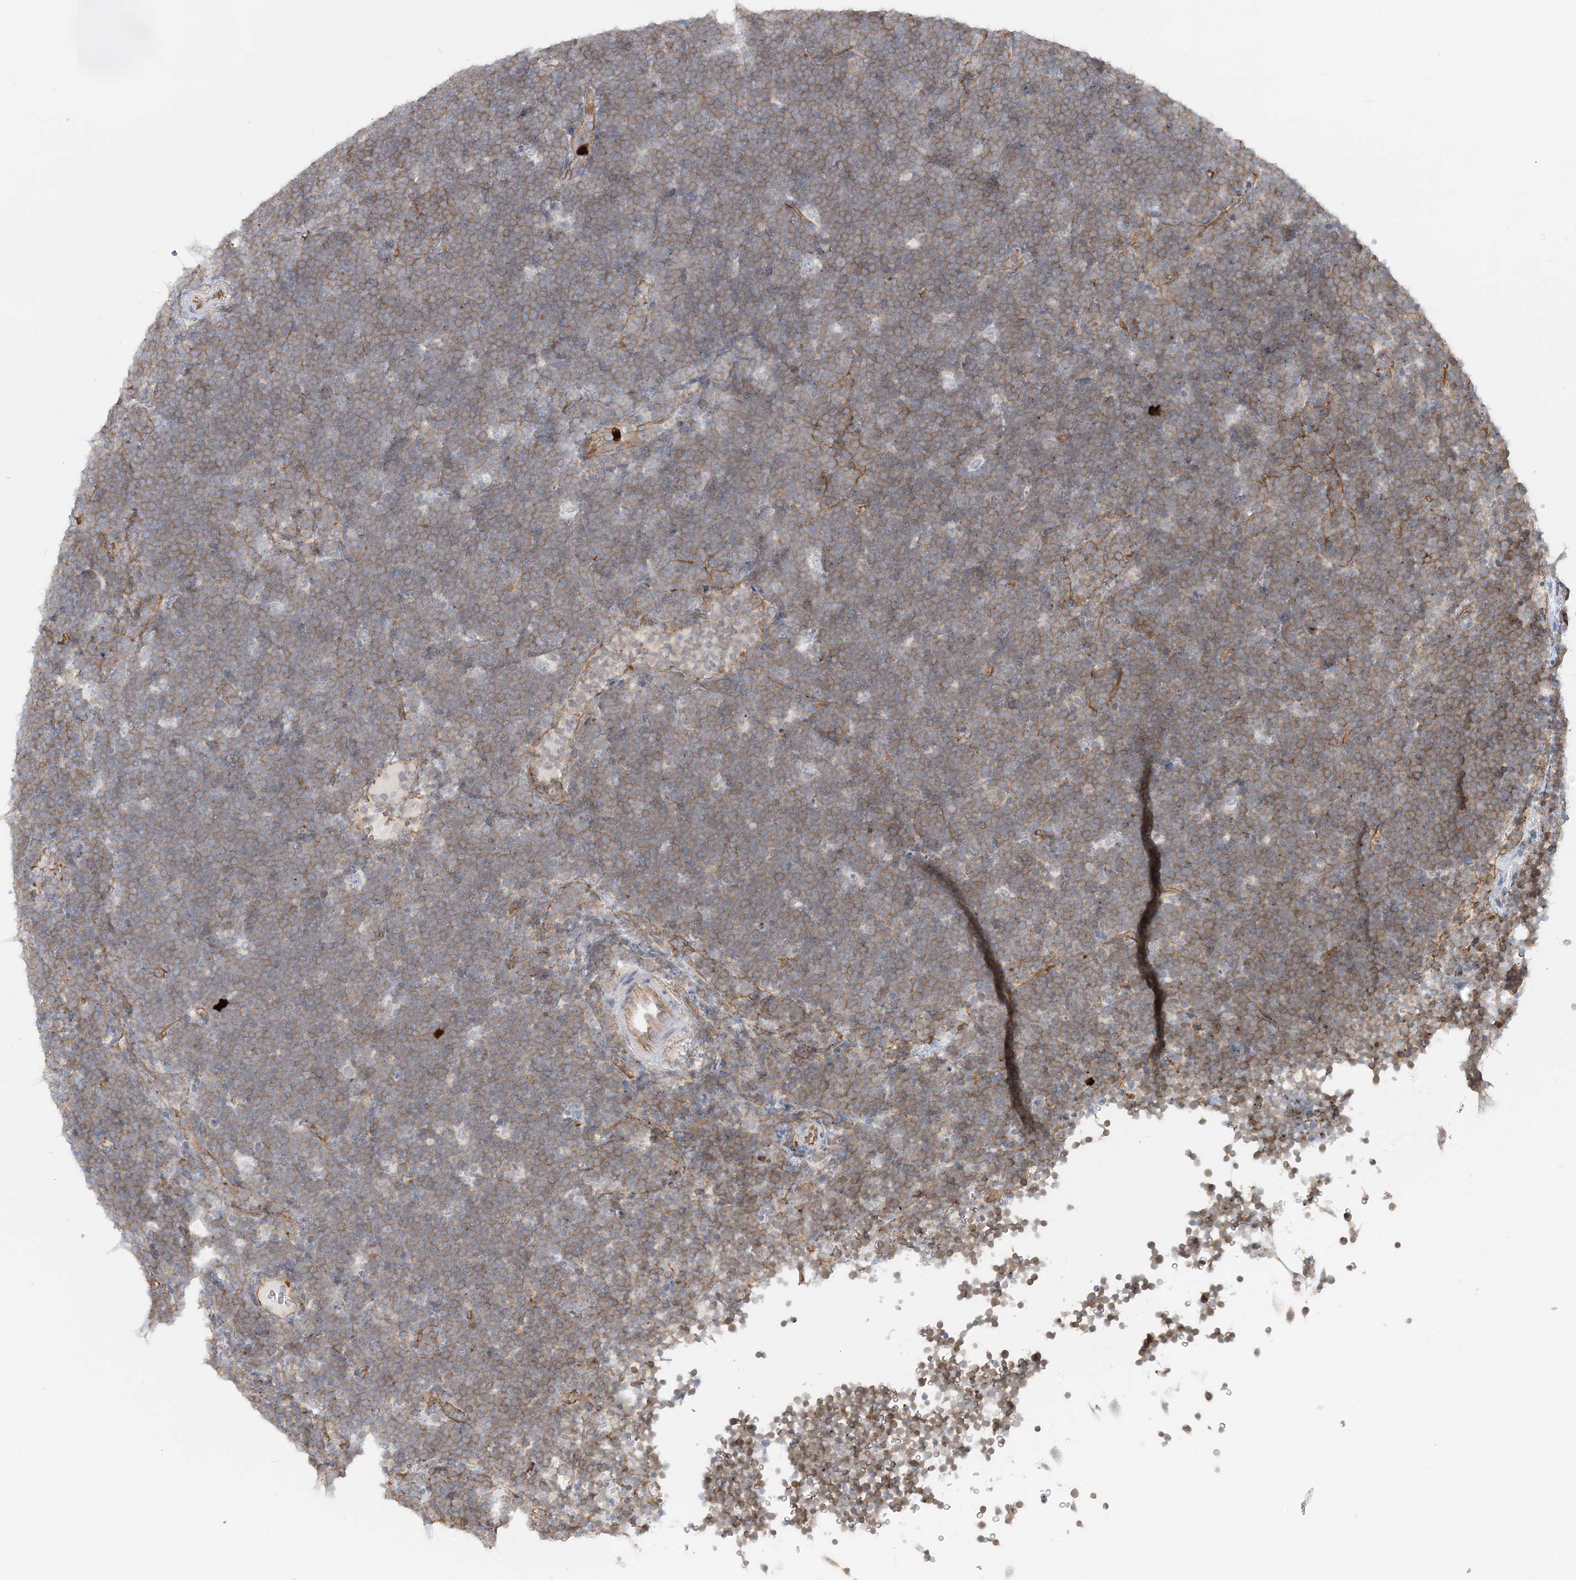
{"staining": {"intensity": "moderate", "quantity": "25%-75%", "location": "cytoplasmic/membranous"}, "tissue": "lymphoma", "cell_type": "Tumor cells", "image_type": "cancer", "snomed": [{"axis": "morphology", "description": "Malignant lymphoma, non-Hodgkin's type, High grade"}, {"axis": "topography", "description": "Lymph node"}], "caption": "The immunohistochemical stain labels moderate cytoplasmic/membranous staining in tumor cells of malignant lymphoma, non-Hodgkin's type (high-grade) tissue.", "gene": "DNAH1", "patient": {"sex": "male", "age": 13}}